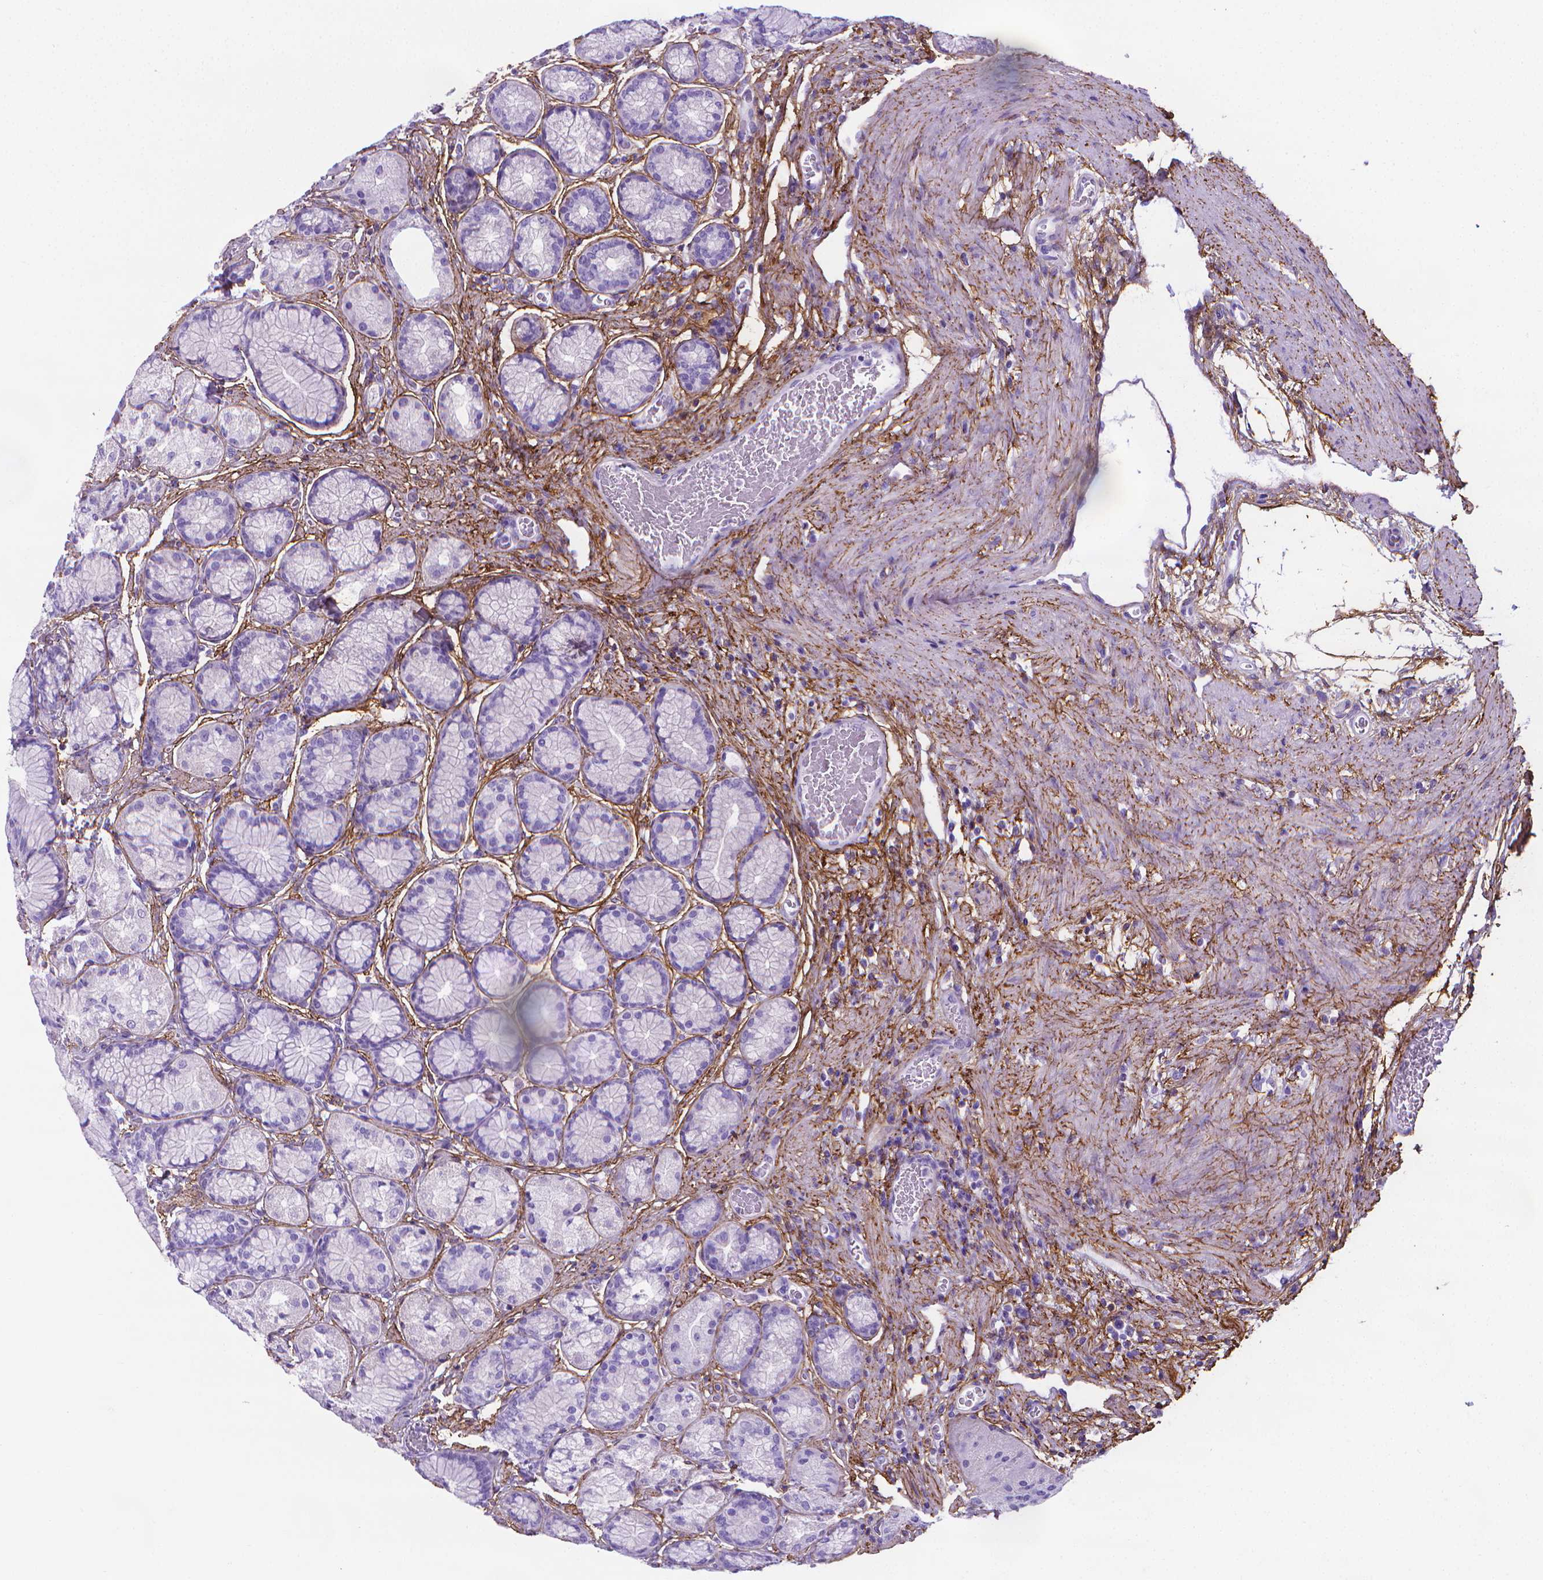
{"staining": {"intensity": "negative", "quantity": "none", "location": "none"}, "tissue": "stomach", "cell_type": "Glandular cells", "image_type": "normal", "snomed": [{"axis": "morphology", "description": "Normal tissue, NOS"}, {"axis": "morphology", "description": "Adenocarcinoma, NOS"}, {"axis": "morphology", "description": "Adenocarcinoma, High grade"}, {"axis": "topography", "description": "Stomach, upper"}, {"axis": "topography", "description": "Stomach"}], "caption": "A histopathology image of stomach stained for a protein shows no brown staining in glandular cells. (DAB IHC visualized using brightfield microscopy, high magnification).", "gene": "MFAP2", "patient": {"sex": "female", "age": 65}}